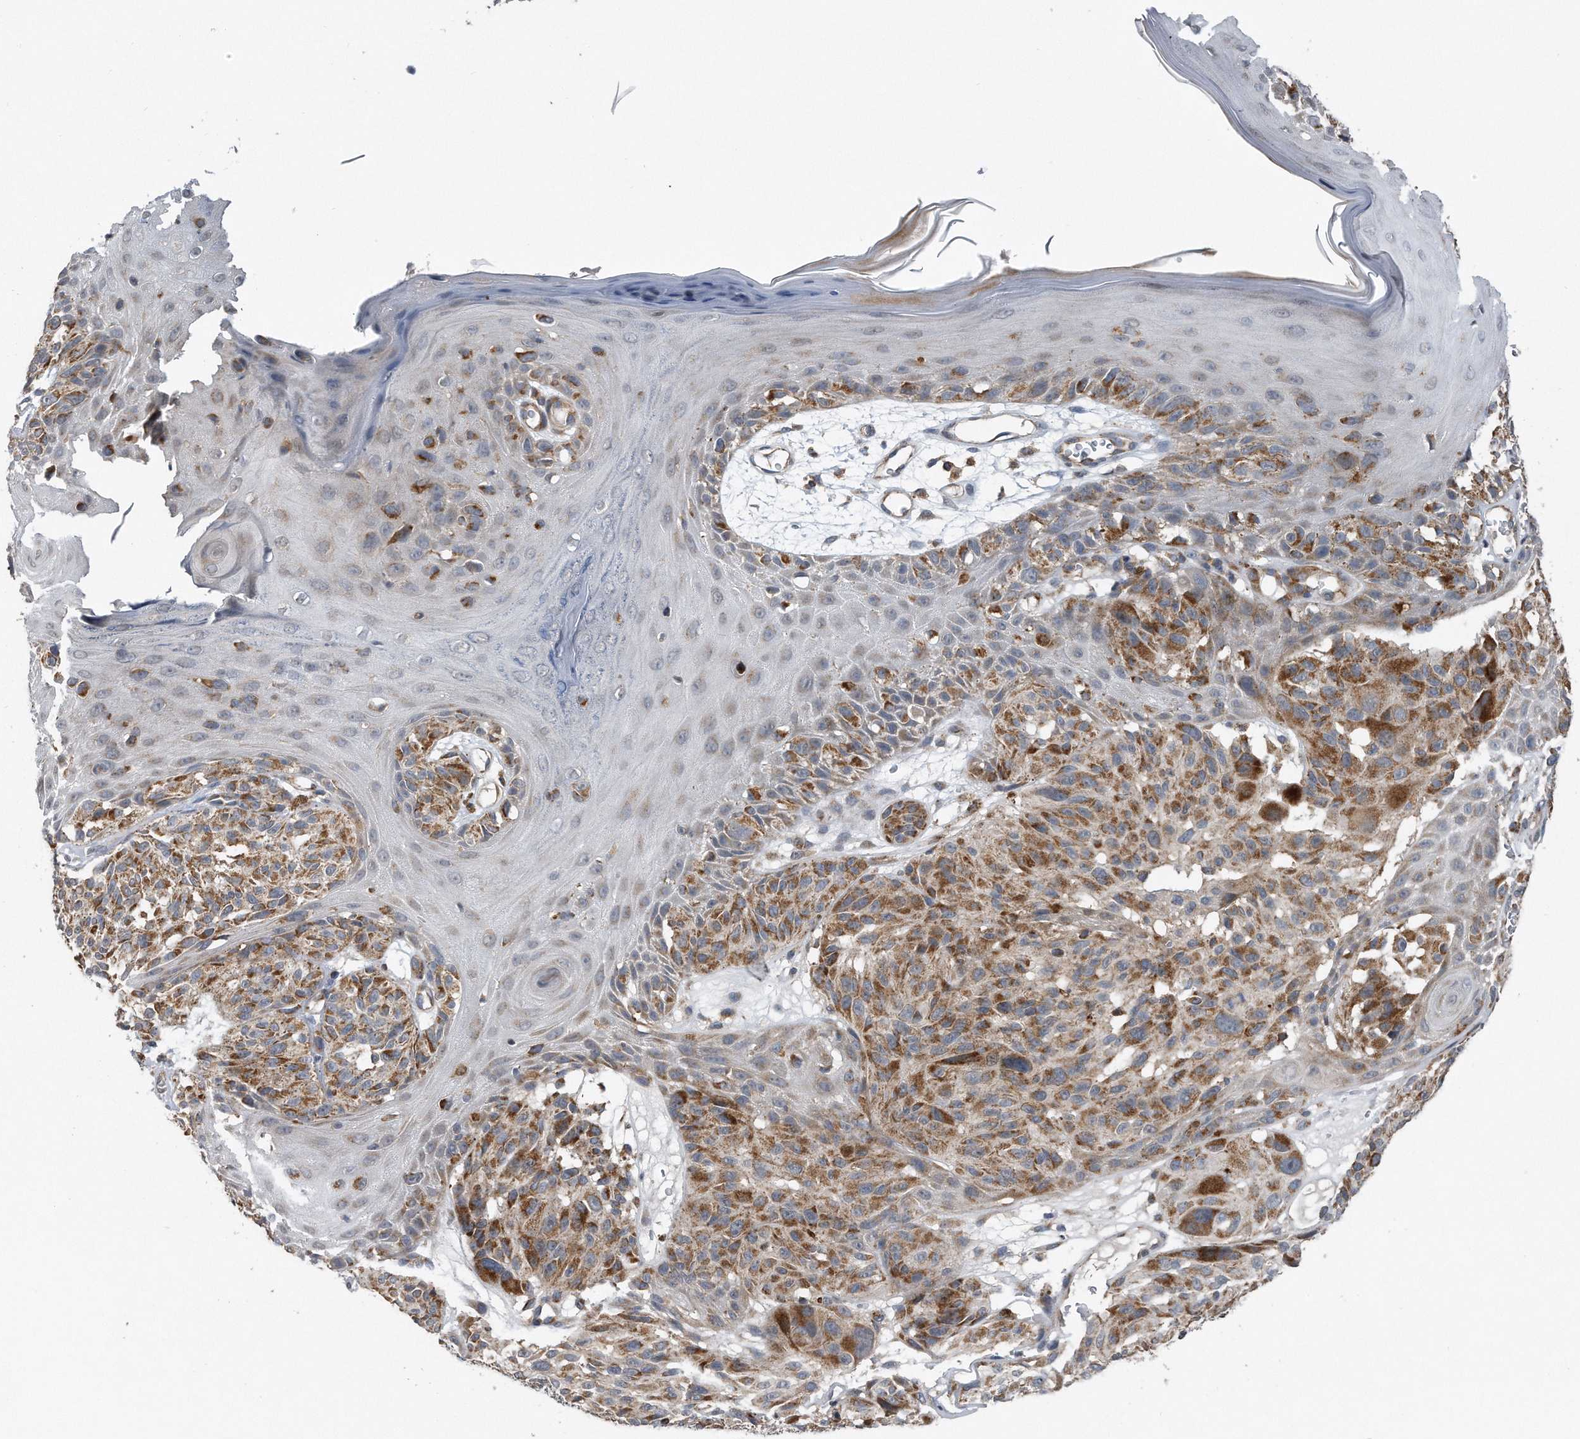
{"staining": {"intensity": "moderate", "quantity": ">75%", "location": "cytoplasmic/membranous"}, "tissue": "melanoma", "cell_type": "Tumor cells", "image_type": "cancer", "snomed": [{"axis": "morphology", "description": "Malignant melanoma, NOS"}, {"axis": "topography", "description": "Skin"}], "caption": "There is medium levels of moderate cytoplasmic/membranous staining in tumor cells of melanoma, as demonstrated by immunohistochemical staining (brown color).", "gene": "LYRM4", "patient": {"sex": "male", "age": 83}}